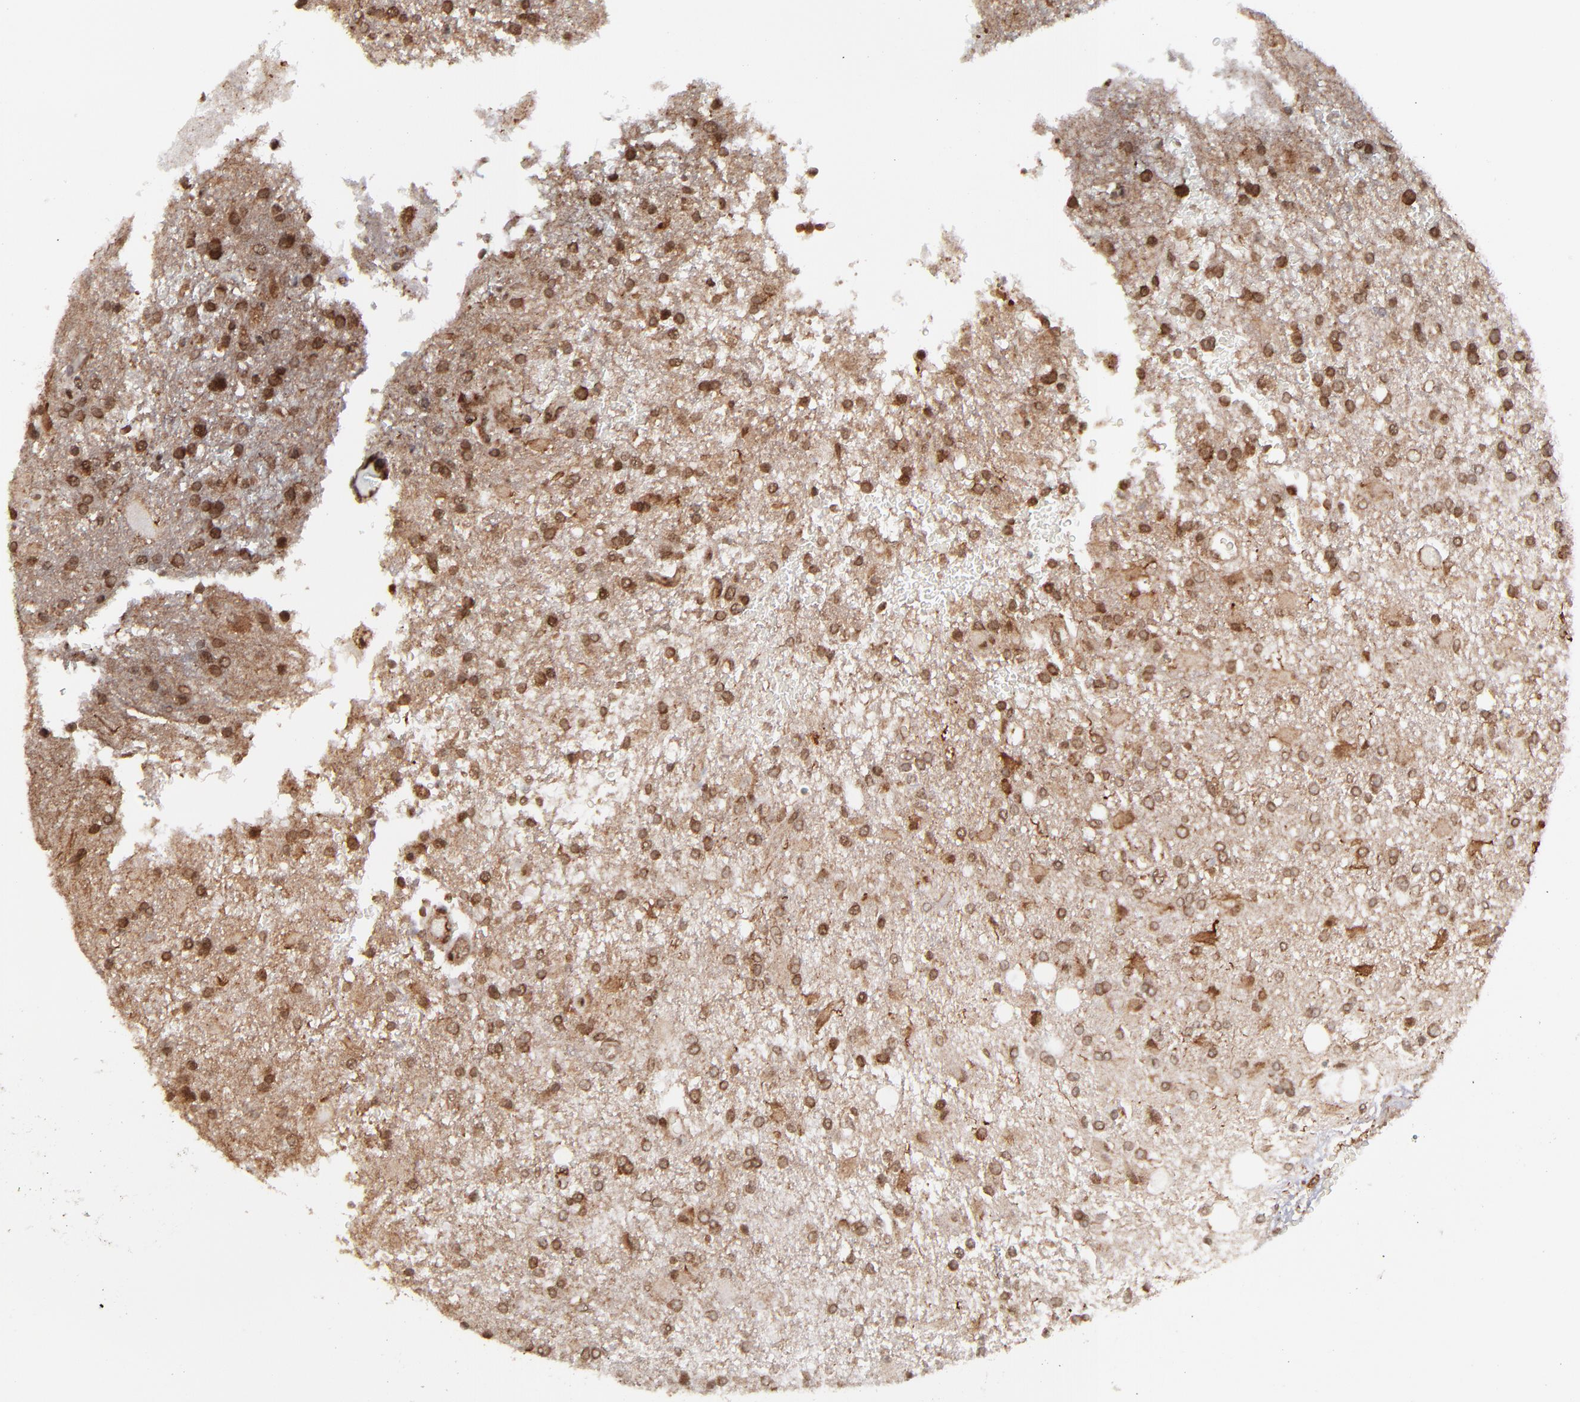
{"staining": {"intensity": "moderate", "quantity": ">75%", "location": "cytoplasmic/membranous,nuclear"}, "tissue": "glioma", "cell_type": "Tumor cells", "image_type": "cancer", "snomed": [{"axis": "morphology", "description": "Glioma, malignant, High grade"}, {"axis": "topography", "description": "Cerebral cortex"}], "caption": "The image reveals staining of high-grade glioma (malignant), revealing moderate cytoplasmic/membranous and nuclear protein staining (brown color) within tumor cells.", "gene": "RGS6", "patient": {"sex": "male", "age": 79}}